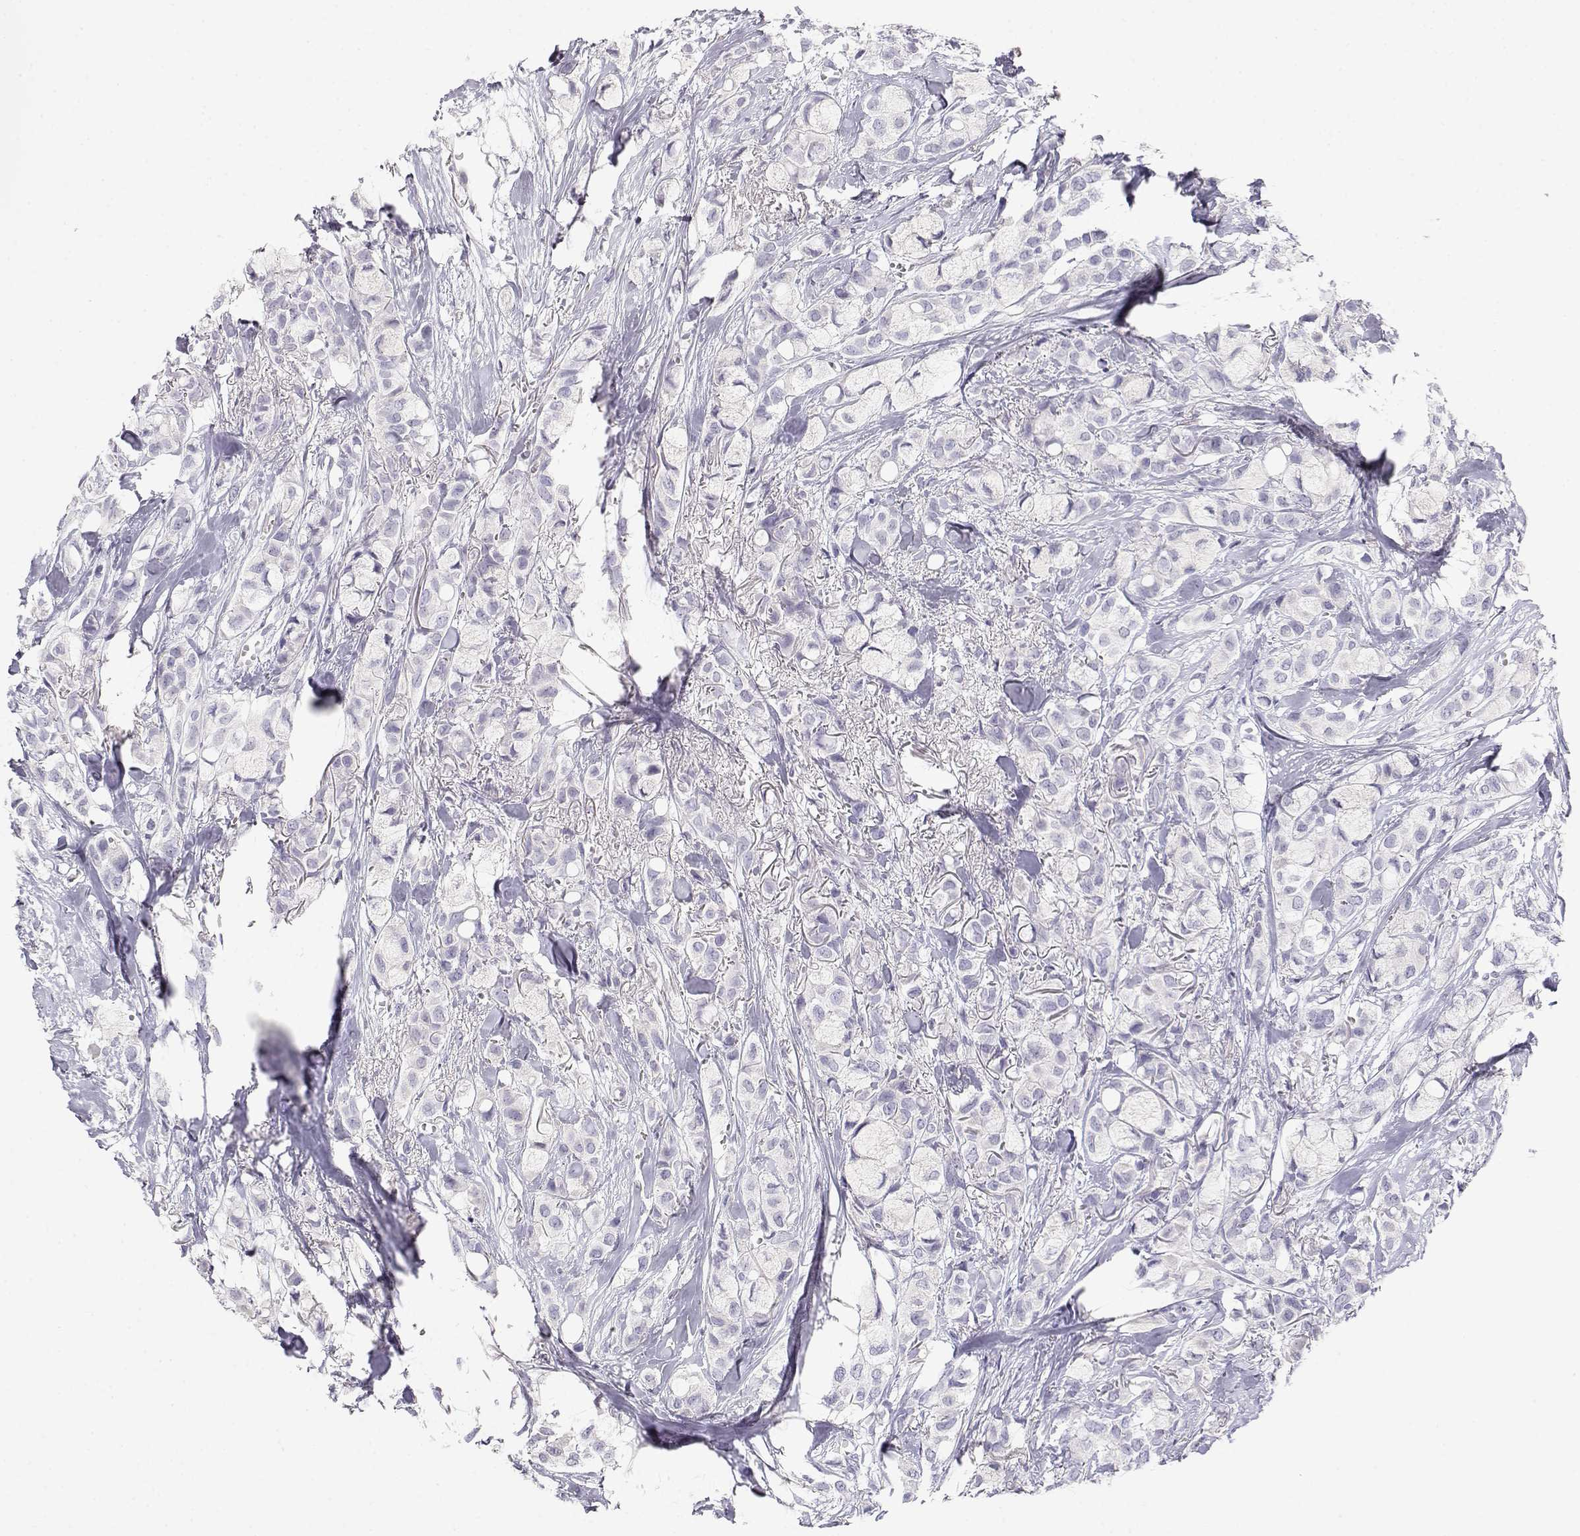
{"staining": {"intensity": "negative", "quantity": "none", "location": "none"}, "tissue": "breast cancer", "cell_type": "Tumor cells", "image_type": "cancer", "snomed": [{"axis": "morphology", "description": "Duct carcinoma"}, {"axis": "topography", "description": "Breast"}], "caption": "Immunohistochemistry micrograph of neoplastic tissue: human infiltrating ductal carcinoma (breast) stained with DAB (3,3'-diaminobenzidine) exhibits no significant protein staining in tumor cells. Nuclei are stained in blue.", "gene": "CDHR1", "patient": {"sex": "female", "age": 85}}